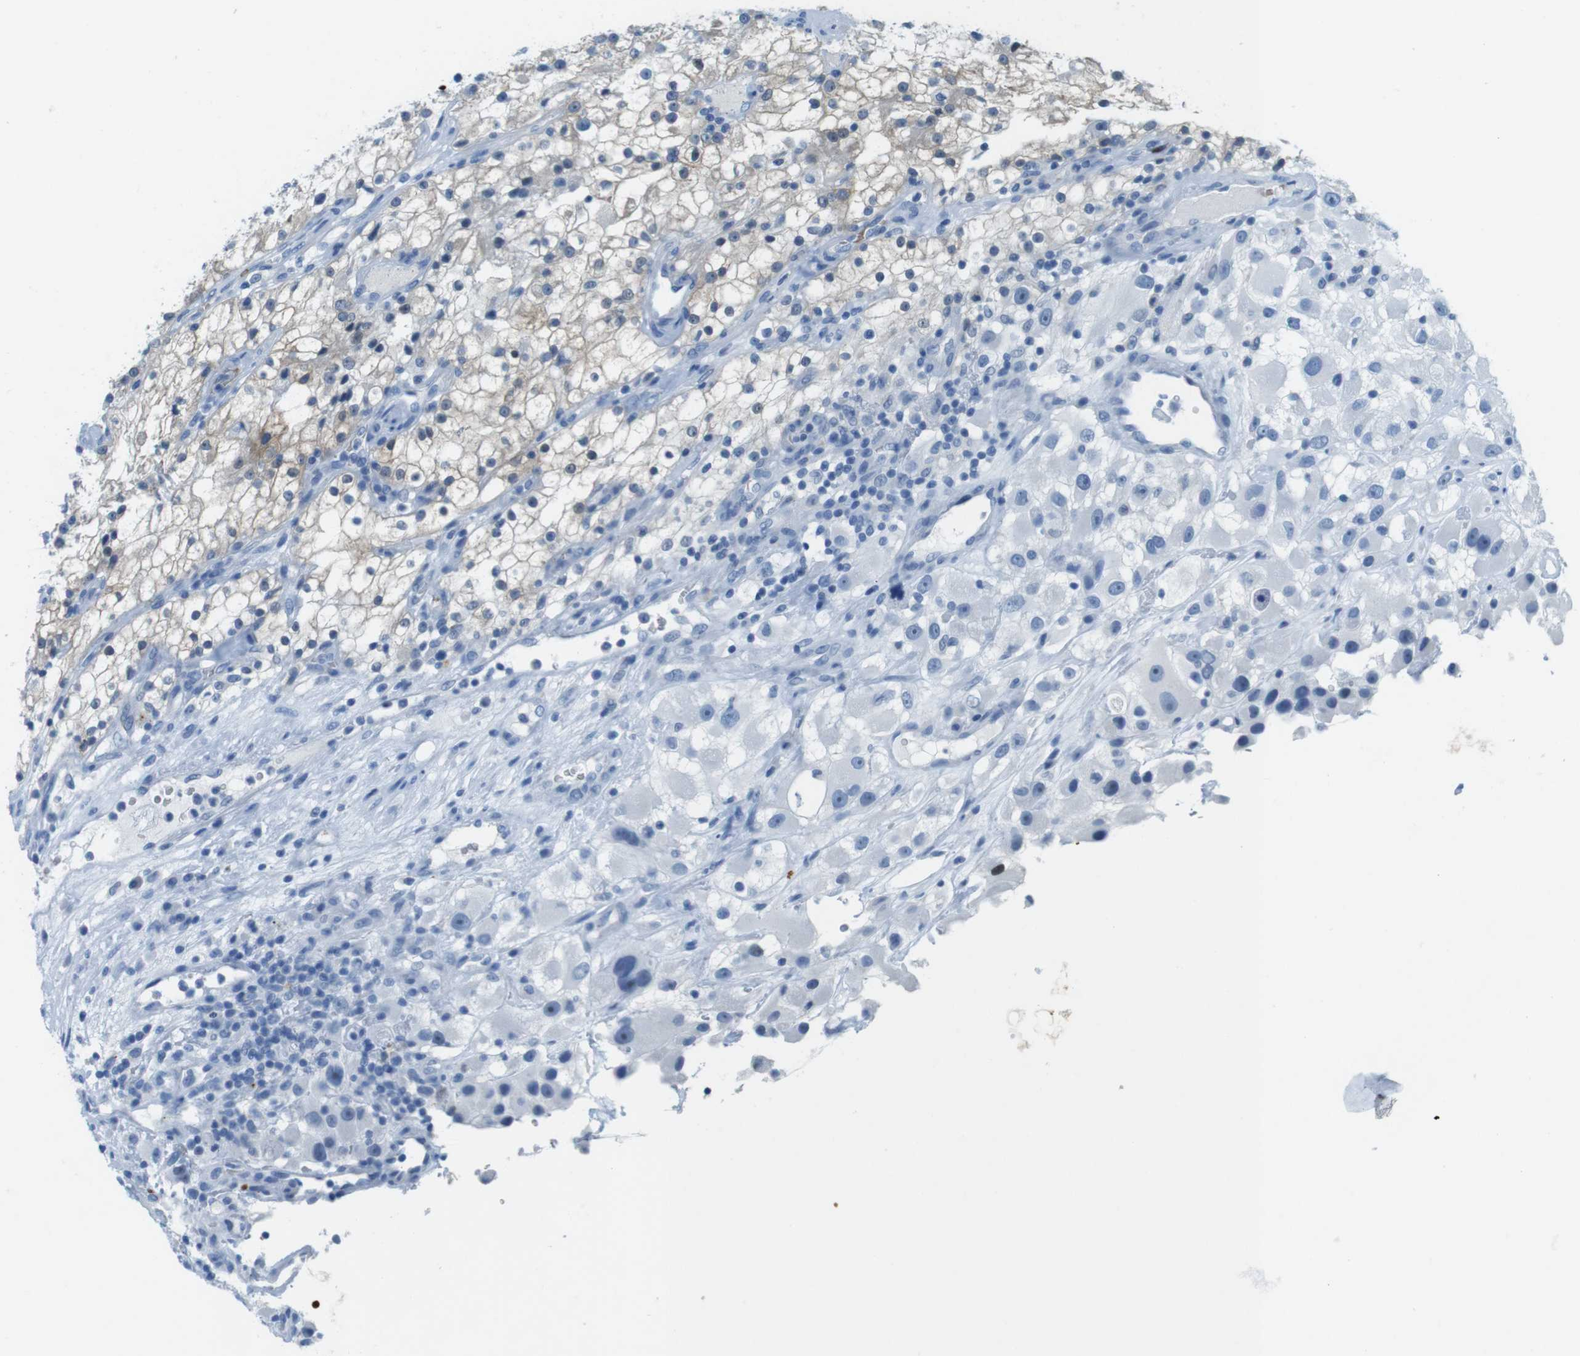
{"staining": {"intensity": "weak", "quantity": ">75%", "location": "cytoplasmic/membranous"}, "tissue": "renal cancer", "cell_type": "Tumor cells", "image_type": "cancer", "snomed": [{"axis": "morphology", "description": "Adenocarcinoma, NOS"}, {"axis": "topography", "description": "Kidney"}], "caption": "Protein expression analysis of human renal cancer reveals weak cytoplasmic/membranous positivity in about >75% of tumor cells. Using DAB (brown) and hematoxylin (blue) stains, captured at high magnification using brightfield microscopy.", "gene": "TFAP2C", "patient": {"sex": "female", "age": 52}}